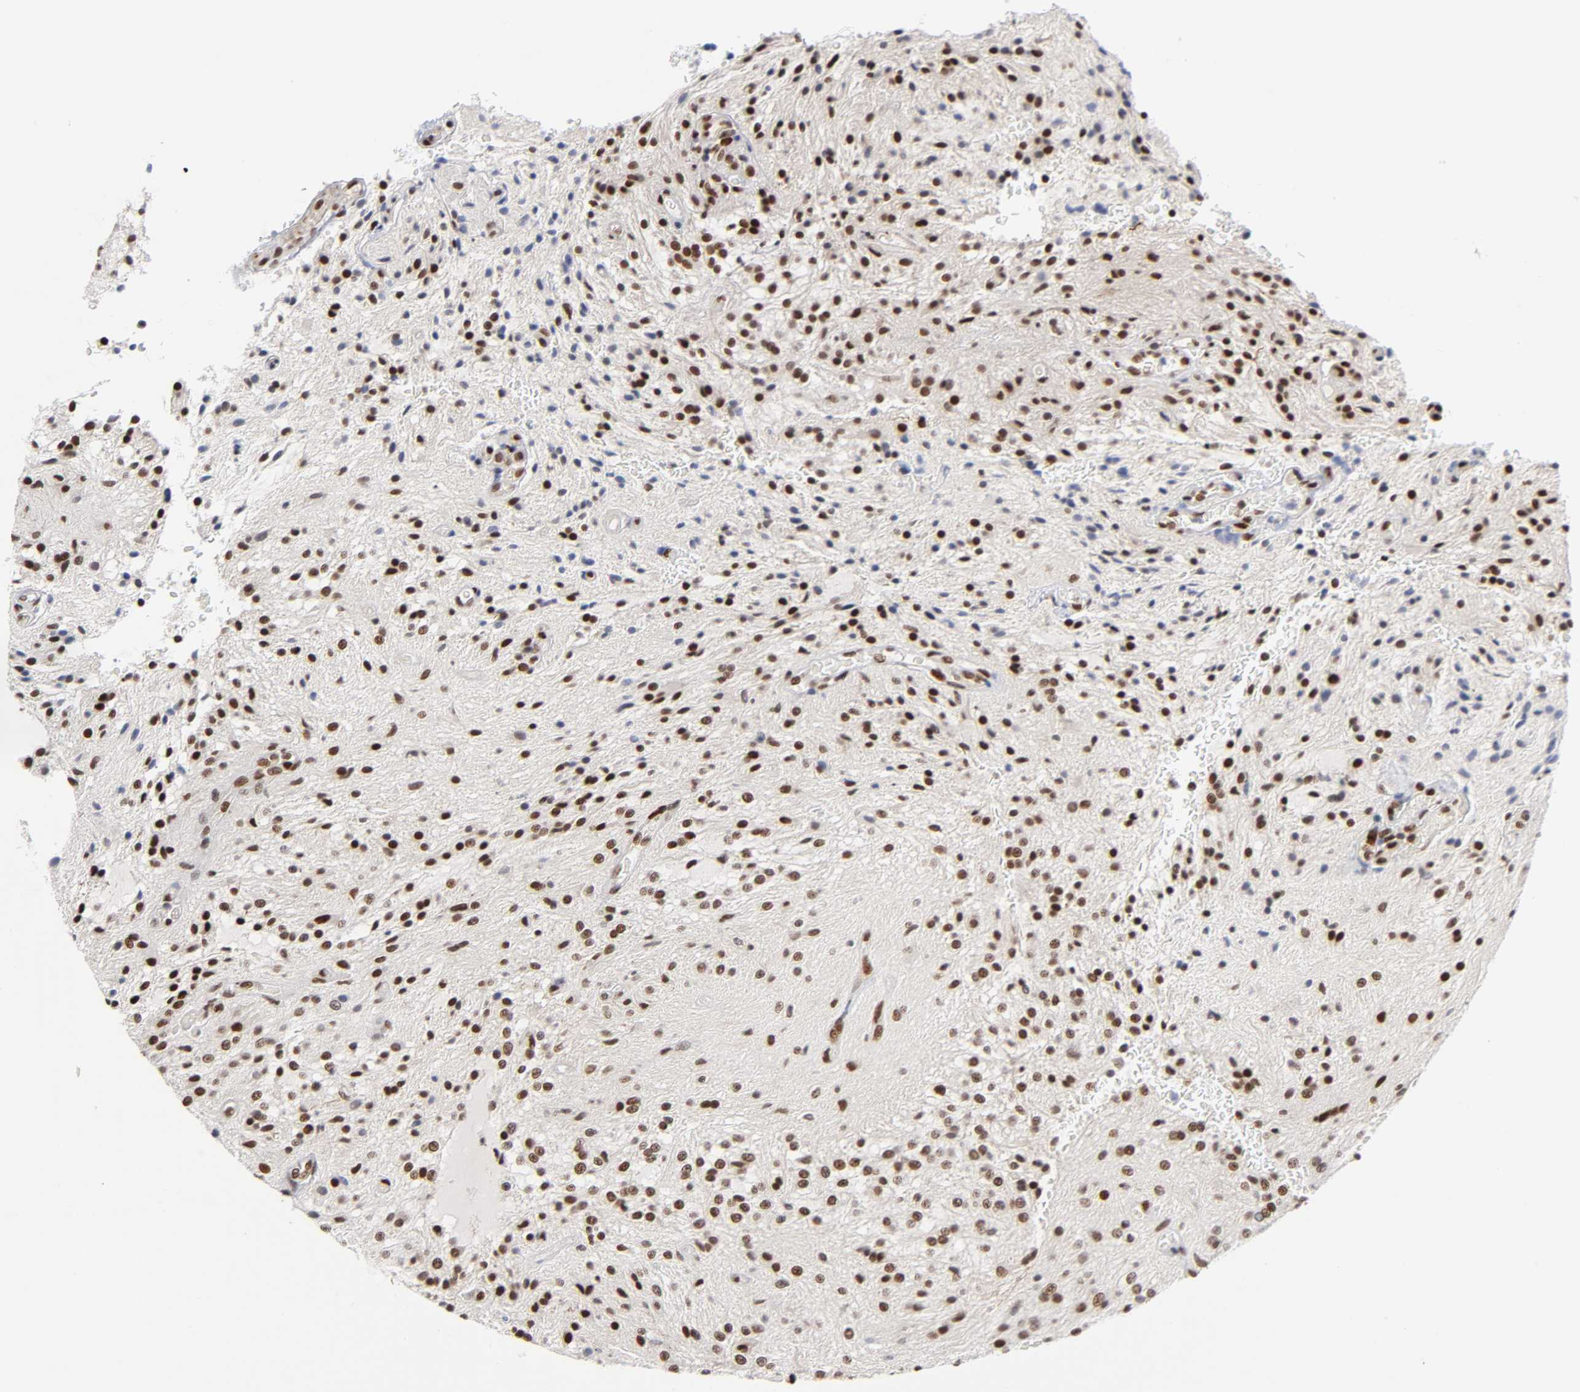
{"staining": {"intensity": "strong", "quantity": ">75%", "location": "nuclear"}, "tissue": "glioma", "cell_type": "Tumor cells", "image_type": "cancer", "snomed": [{"axis": "morphology", "description": "Glioma, malignant, NOS"}, {"axis": "topography", "description": "Cerebellum"}], "caption": "Brown immunohistochemical staining in glioma (malignant) shows strong nuclear staining in about >75% of tumor cells.", "gene": "NR3C1", "patient": {"sex": "female", "age": 10}}